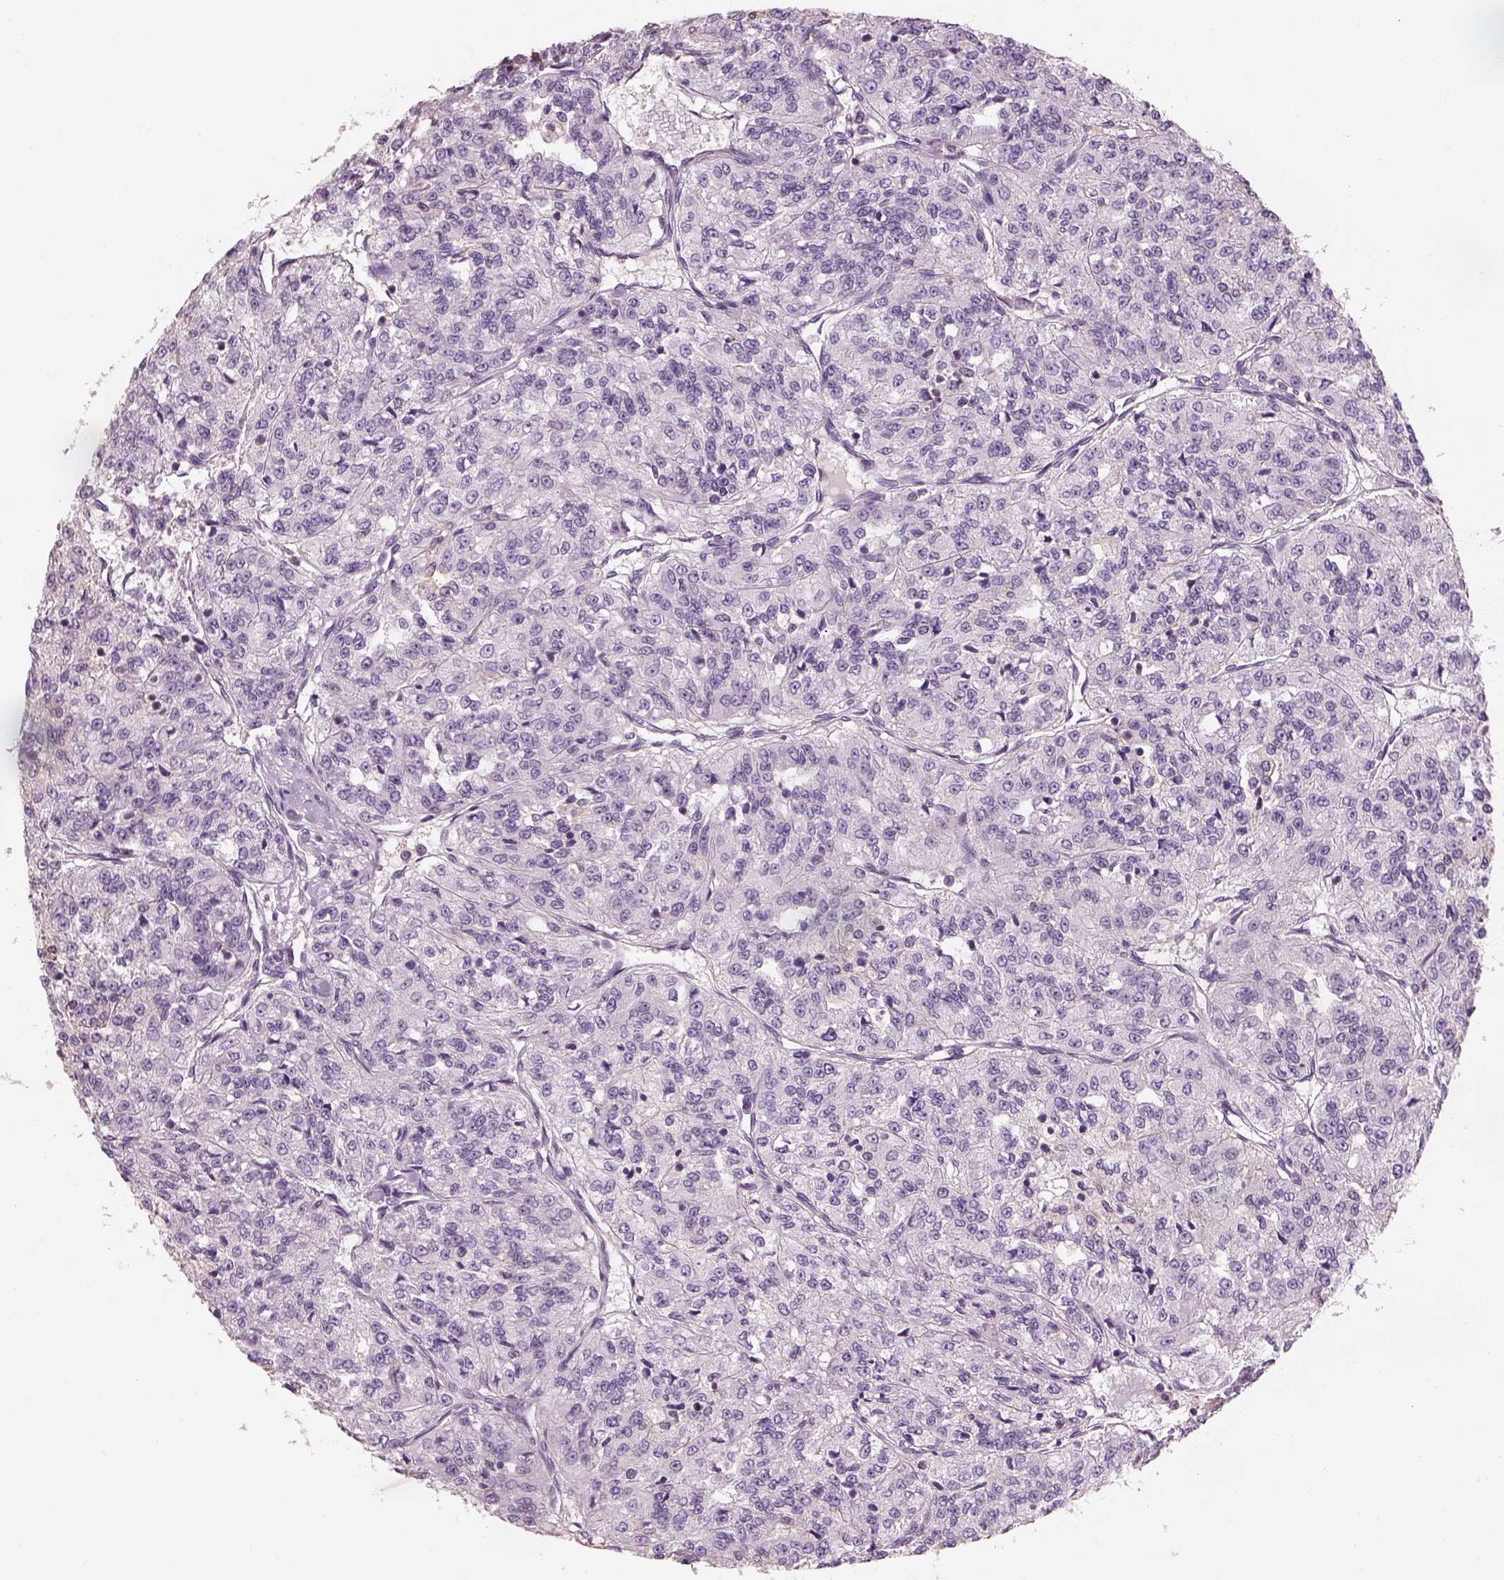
{"staining": {"intensity": "negative", "quantity": "none", "location": "none"}, "tissue": "renal cancer", "cell_type": "Tumor cells", "image_type": "cancer", "snomed": [{"axis": "morphology", "description": "Adenocarcinoma, NOS"}, {"axis": "topography", "description": "Kidney"}], "caption": "This micrograph is of renal adenocarcinoma stained with immunohistochemistry (IHC) to label a protein in brown with the nuclei are counter-stained blue. There is no expression in tumor cells.", "gene": "OTUD6A", "patient": {"sex": "female", "age": 63}}